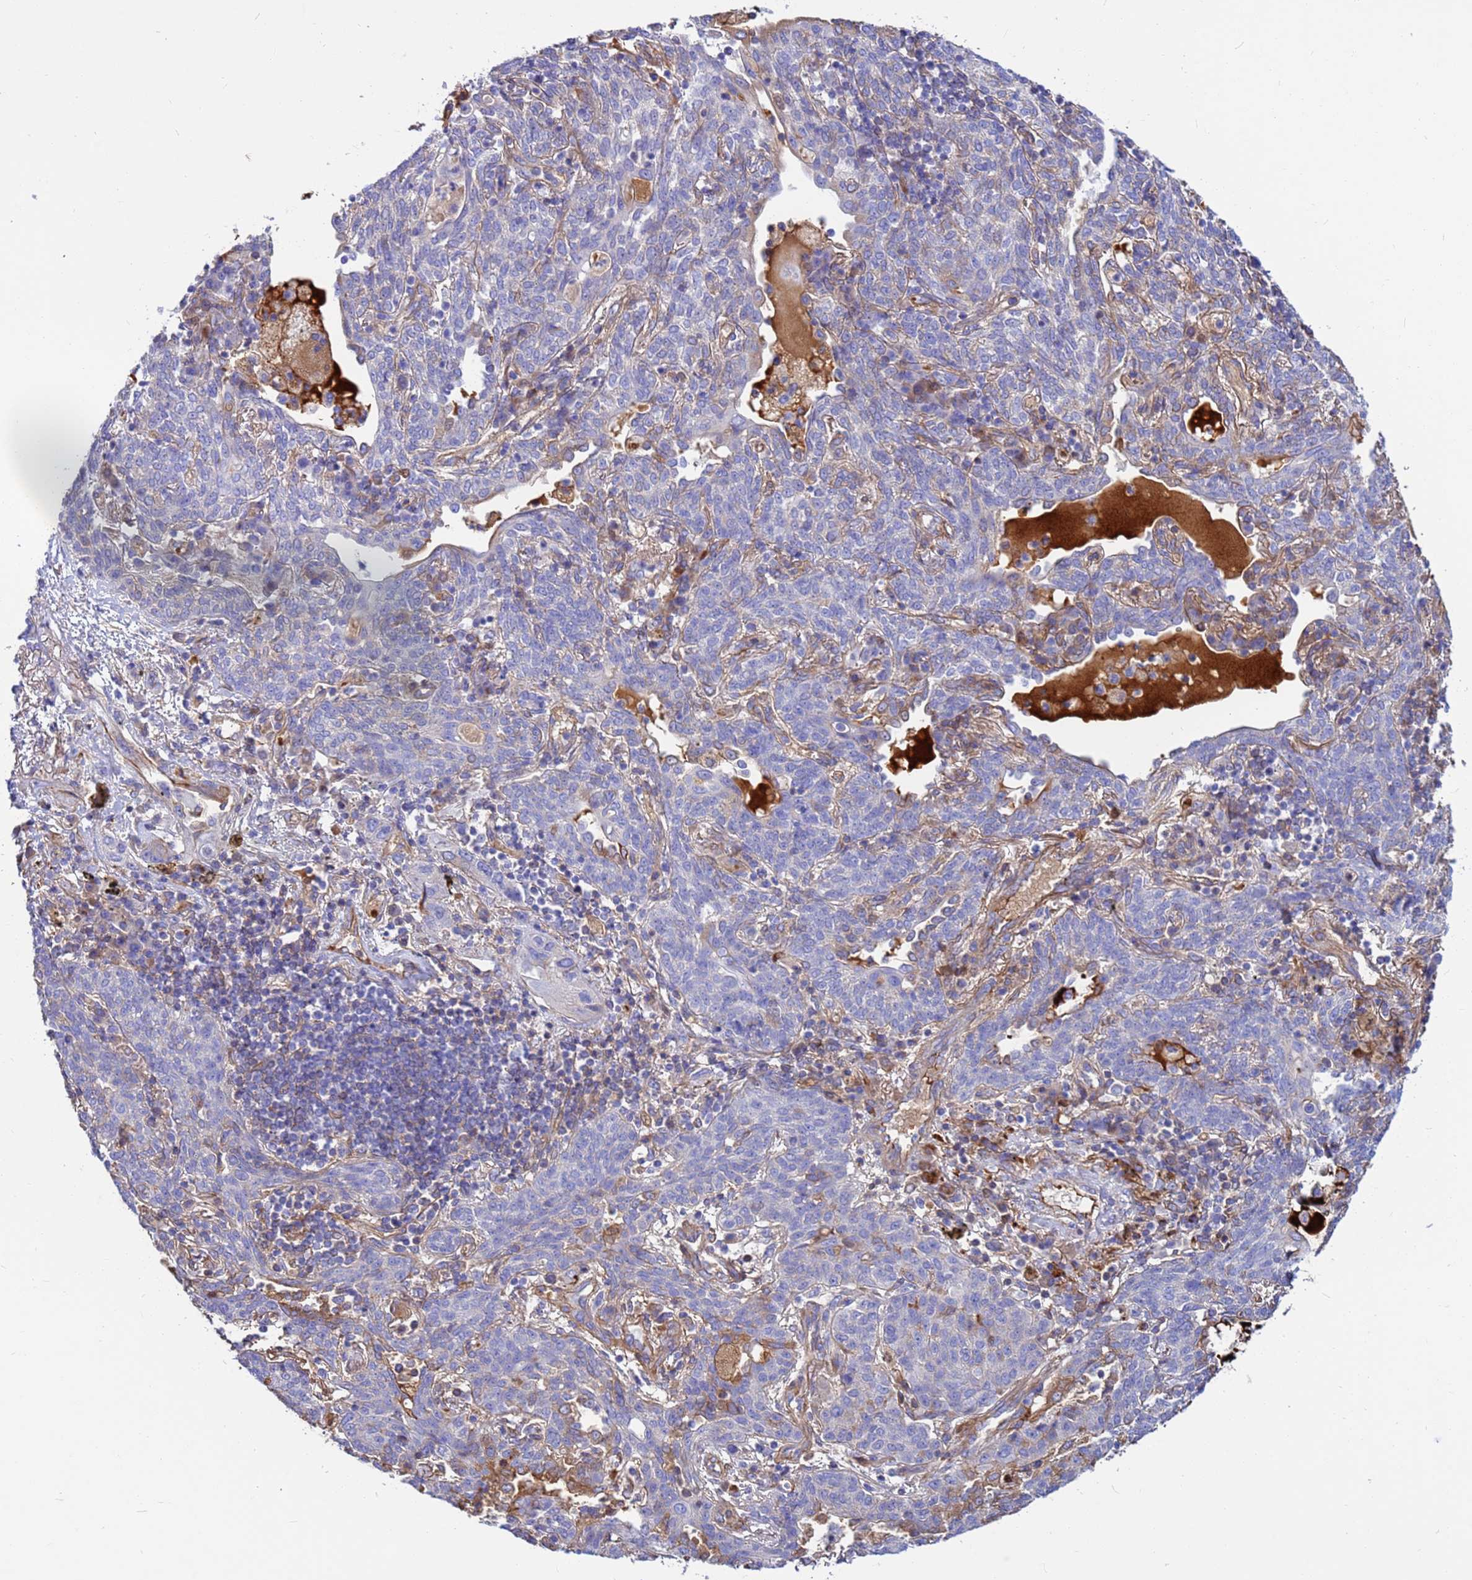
{"staining": {"intensity": "negative", "quantity": "none", "location": "none"}, "tissue": "lung cancer", "cell_type": "Tumor cells", "image_type": "cancer", "snomed": [{"axis": "morphology", "description": "Squamous cell carcinoma, NOS"}, {"axis": "topography", "description": "Lung"}], "caption": "The image exhibits no staining of tumor cells in lung cancer (squamous cell carcinoma).", "gene": "CRHBP", "patient": {"sex": "female", "age": 70}}